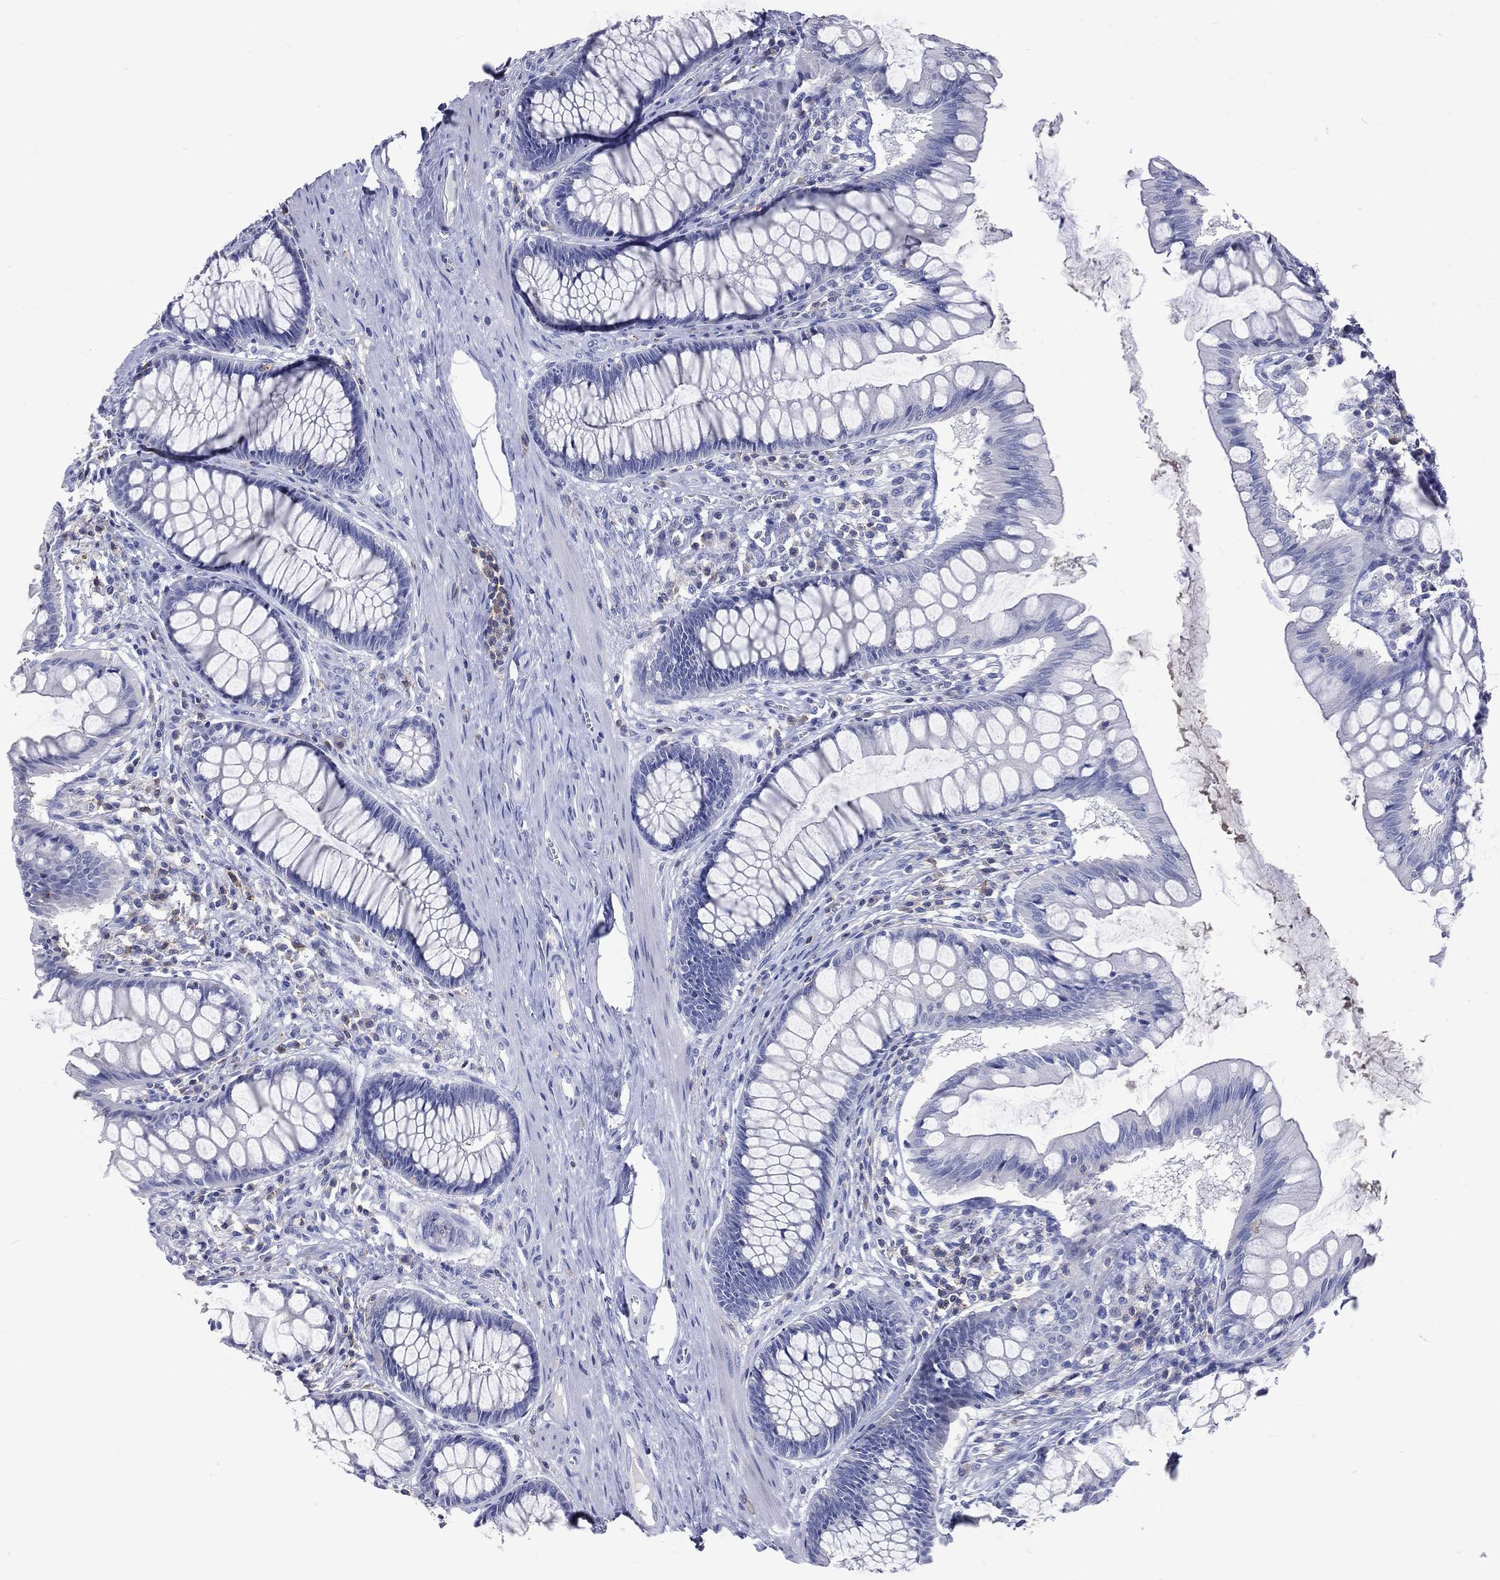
{"staining": {"intensity": "negative", "quantity": "none", "location": "none"}, "tissue": "colon", "cell_type": "Endothelial cells", "image_type": "normal", "snomed": [{"axis": "morphology", "description": "Normal tissue, NOS"}, {"axis": "topography", "description": "Colon"}], "caption": "High magnification brightfield microscopy of unremarkable colon stained with DAB (brown) and counterstained with hematoxylin (blue): endothelial cells show no significant expression. Nuclei are stained in blue.", "gene": "LAT", "patient": {"sex": "female", "age": 65}}